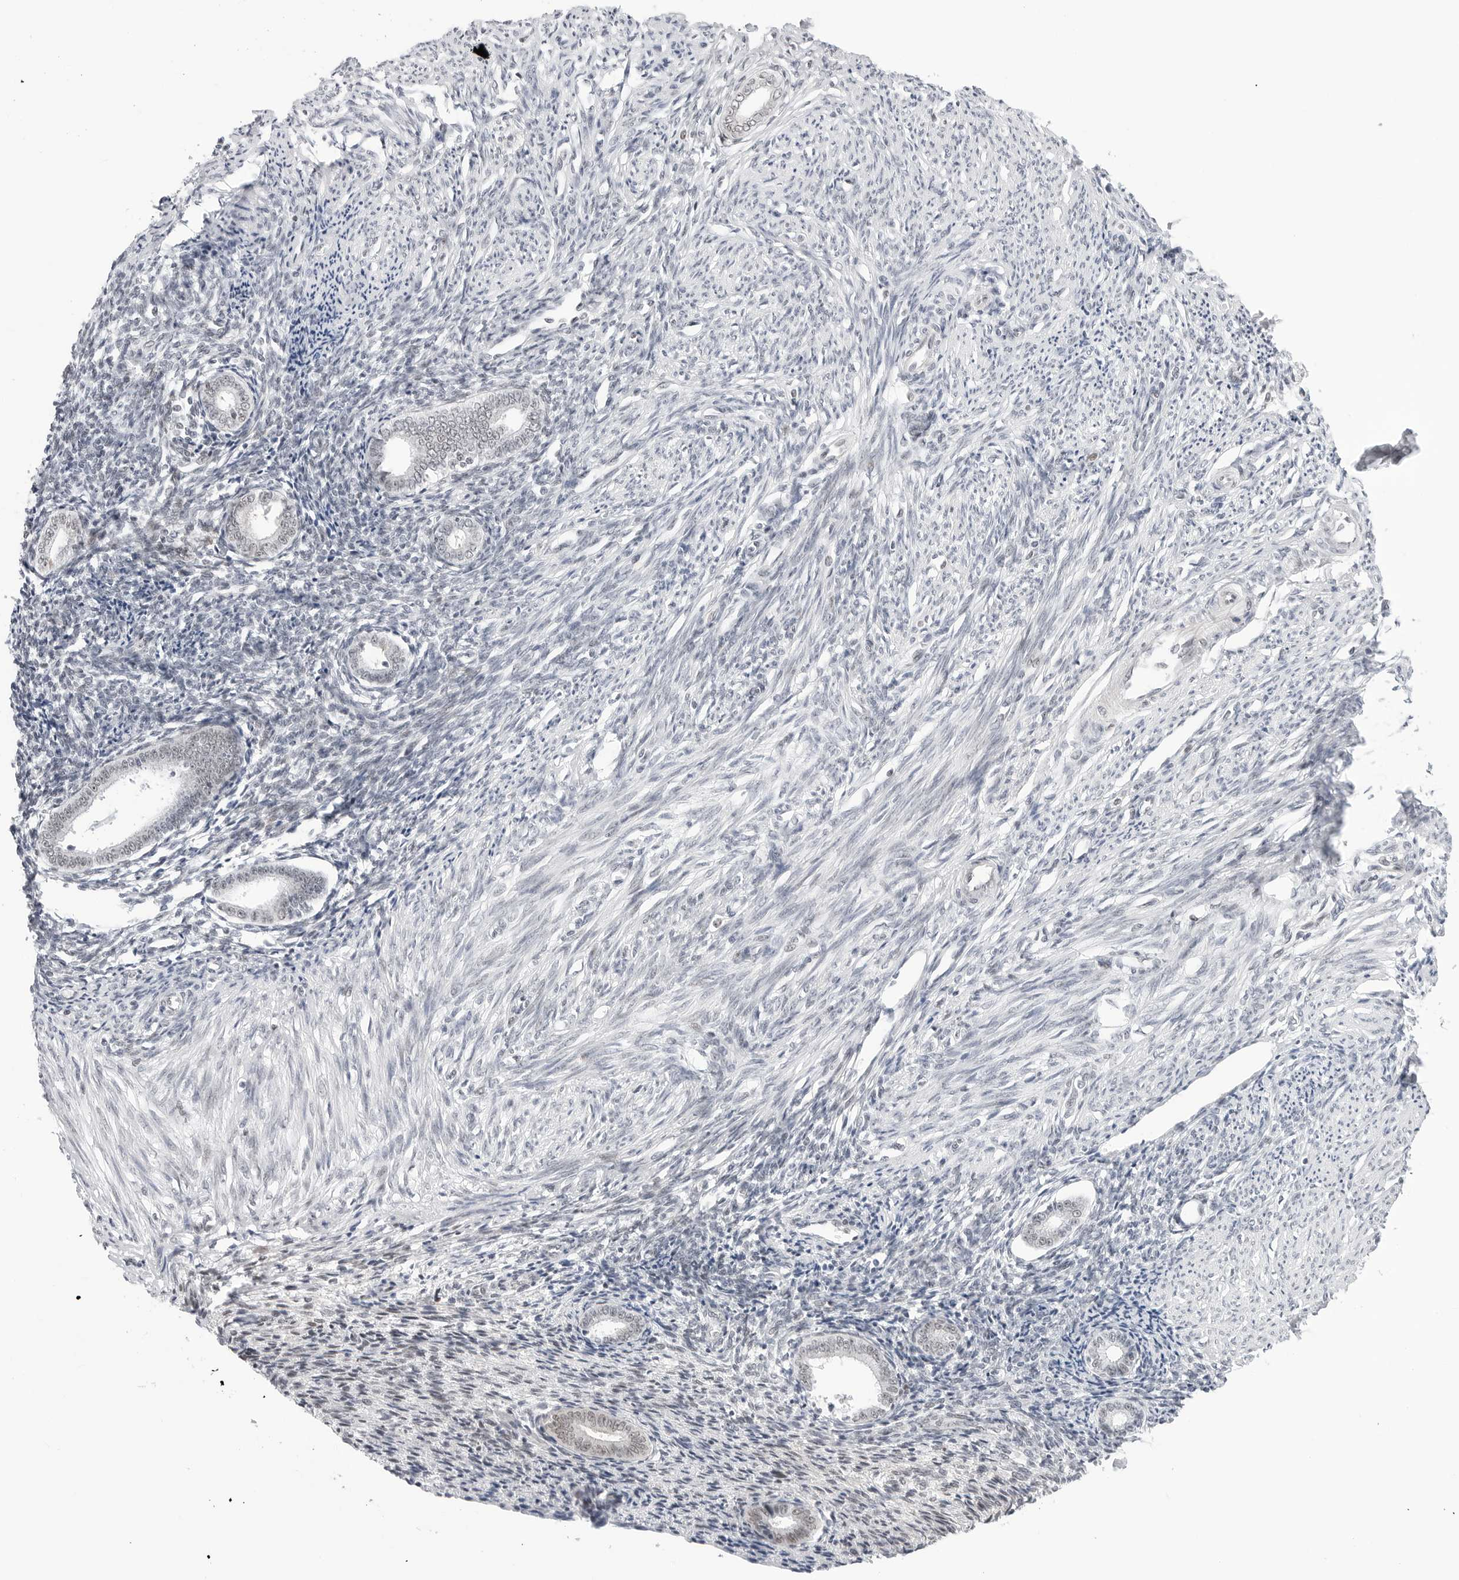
{"staining": {"intensity": "negative", "quantity": "none", "location": "none"}, "tissue": "endometrium", "cell_type": "Cells in endometrial stroma", "image_type": "normal", "snomed": [{"axis": "morphology", "description": "Normal tissue, NOS"}, {"axis": "topography", "description": "Endometrium"}], "caption": "Human endometrium stained for a protein using immunohistochemistry reveals no positivity in cells in endometrial stroma.", "gene": "C1orf162", "patient": {"sex": "female", "age": 56}}